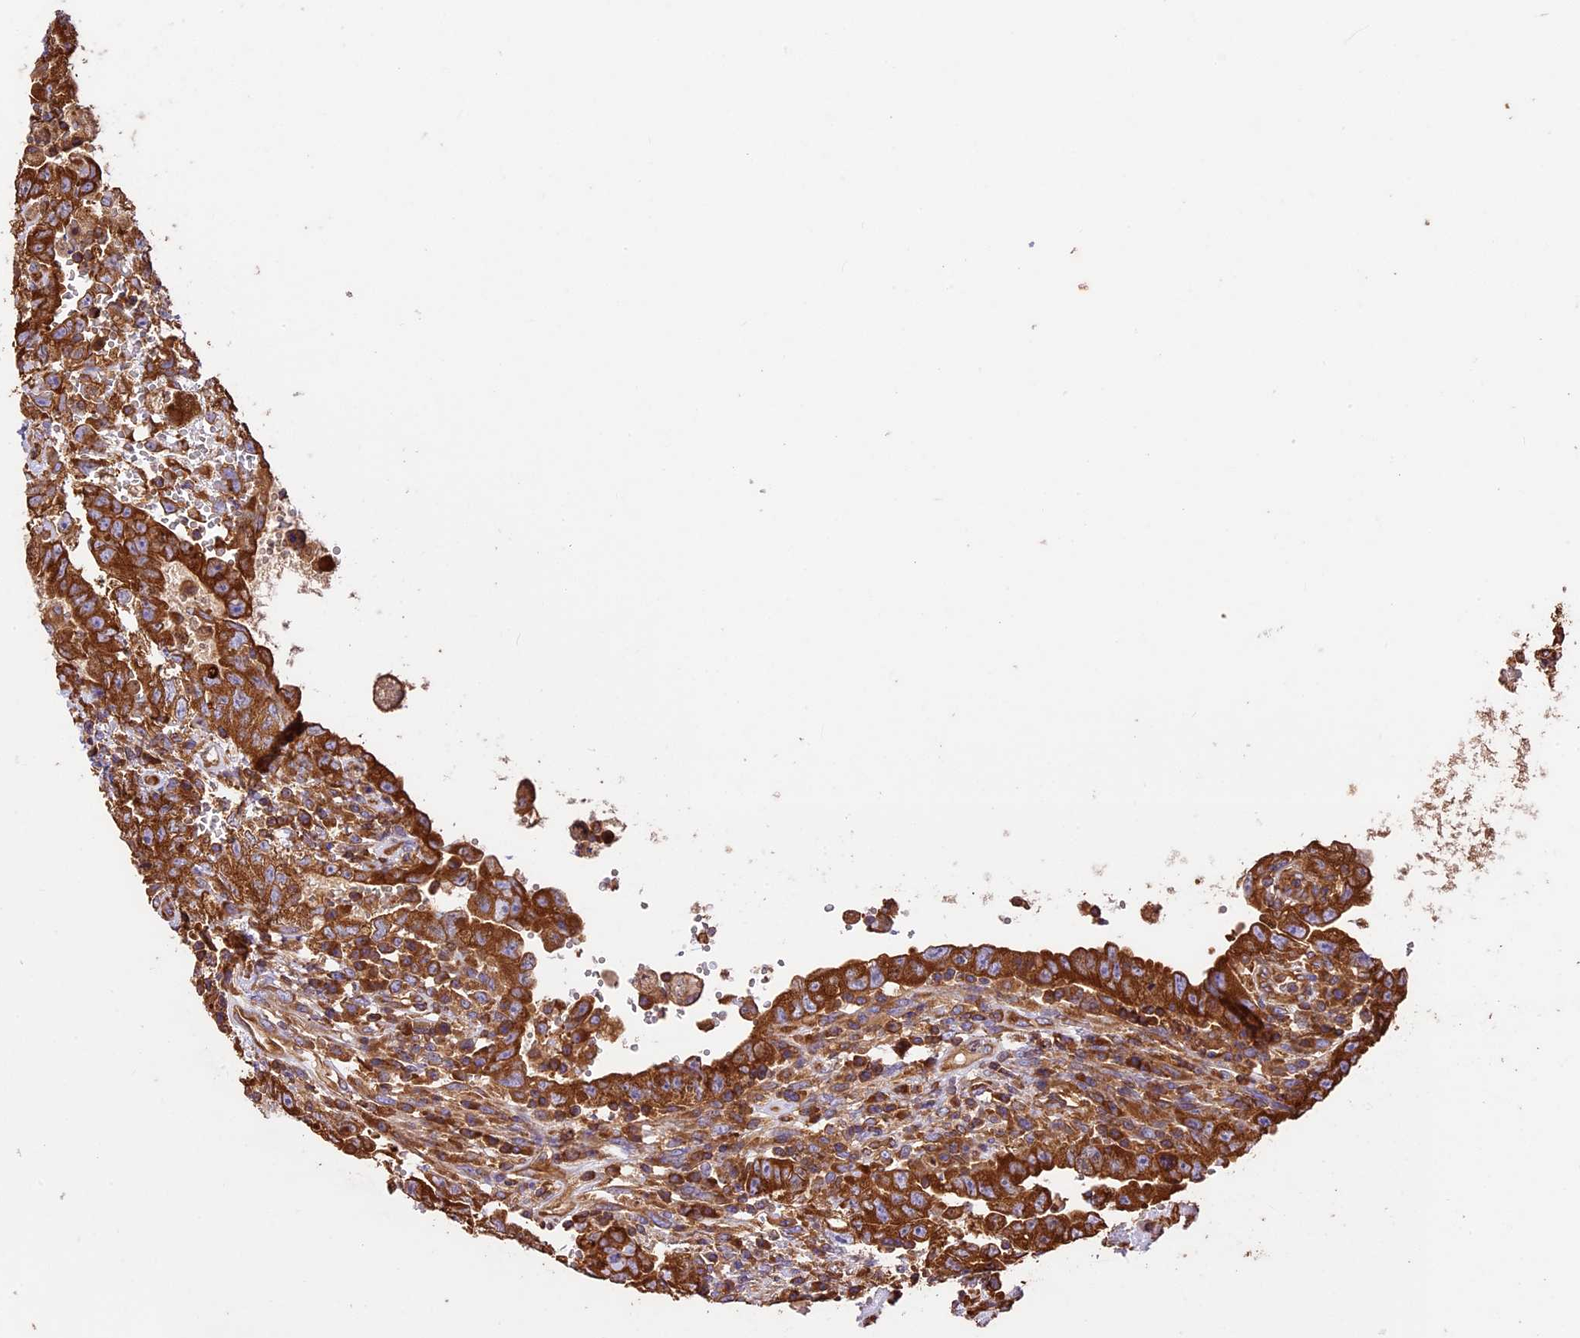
{"staining": {"intensity": "strong", "quantity": ">75%", "location": "cytoplasmic/membranous"}, "tissue": "testis cancer", "cell_type": "Tumor cells", "image_type": "cancer", "snomed": [{"axis": "morphology", "description": "Carcinoma, Embryonal, NOS"}, {"axis": "topography", "description": "Testis"}], "caption": "Immunohistochemical staining of human testis cancer (embryonal carcinoma) demonstrates high levels of strong cytoplasmic/membranous positivity in about >75% of tumor cells. (DAB IHC, brown staining for protein, blue staining for nuclei).", "gene": "KARS1", "patient": {"sex": "male", "age": 26}}